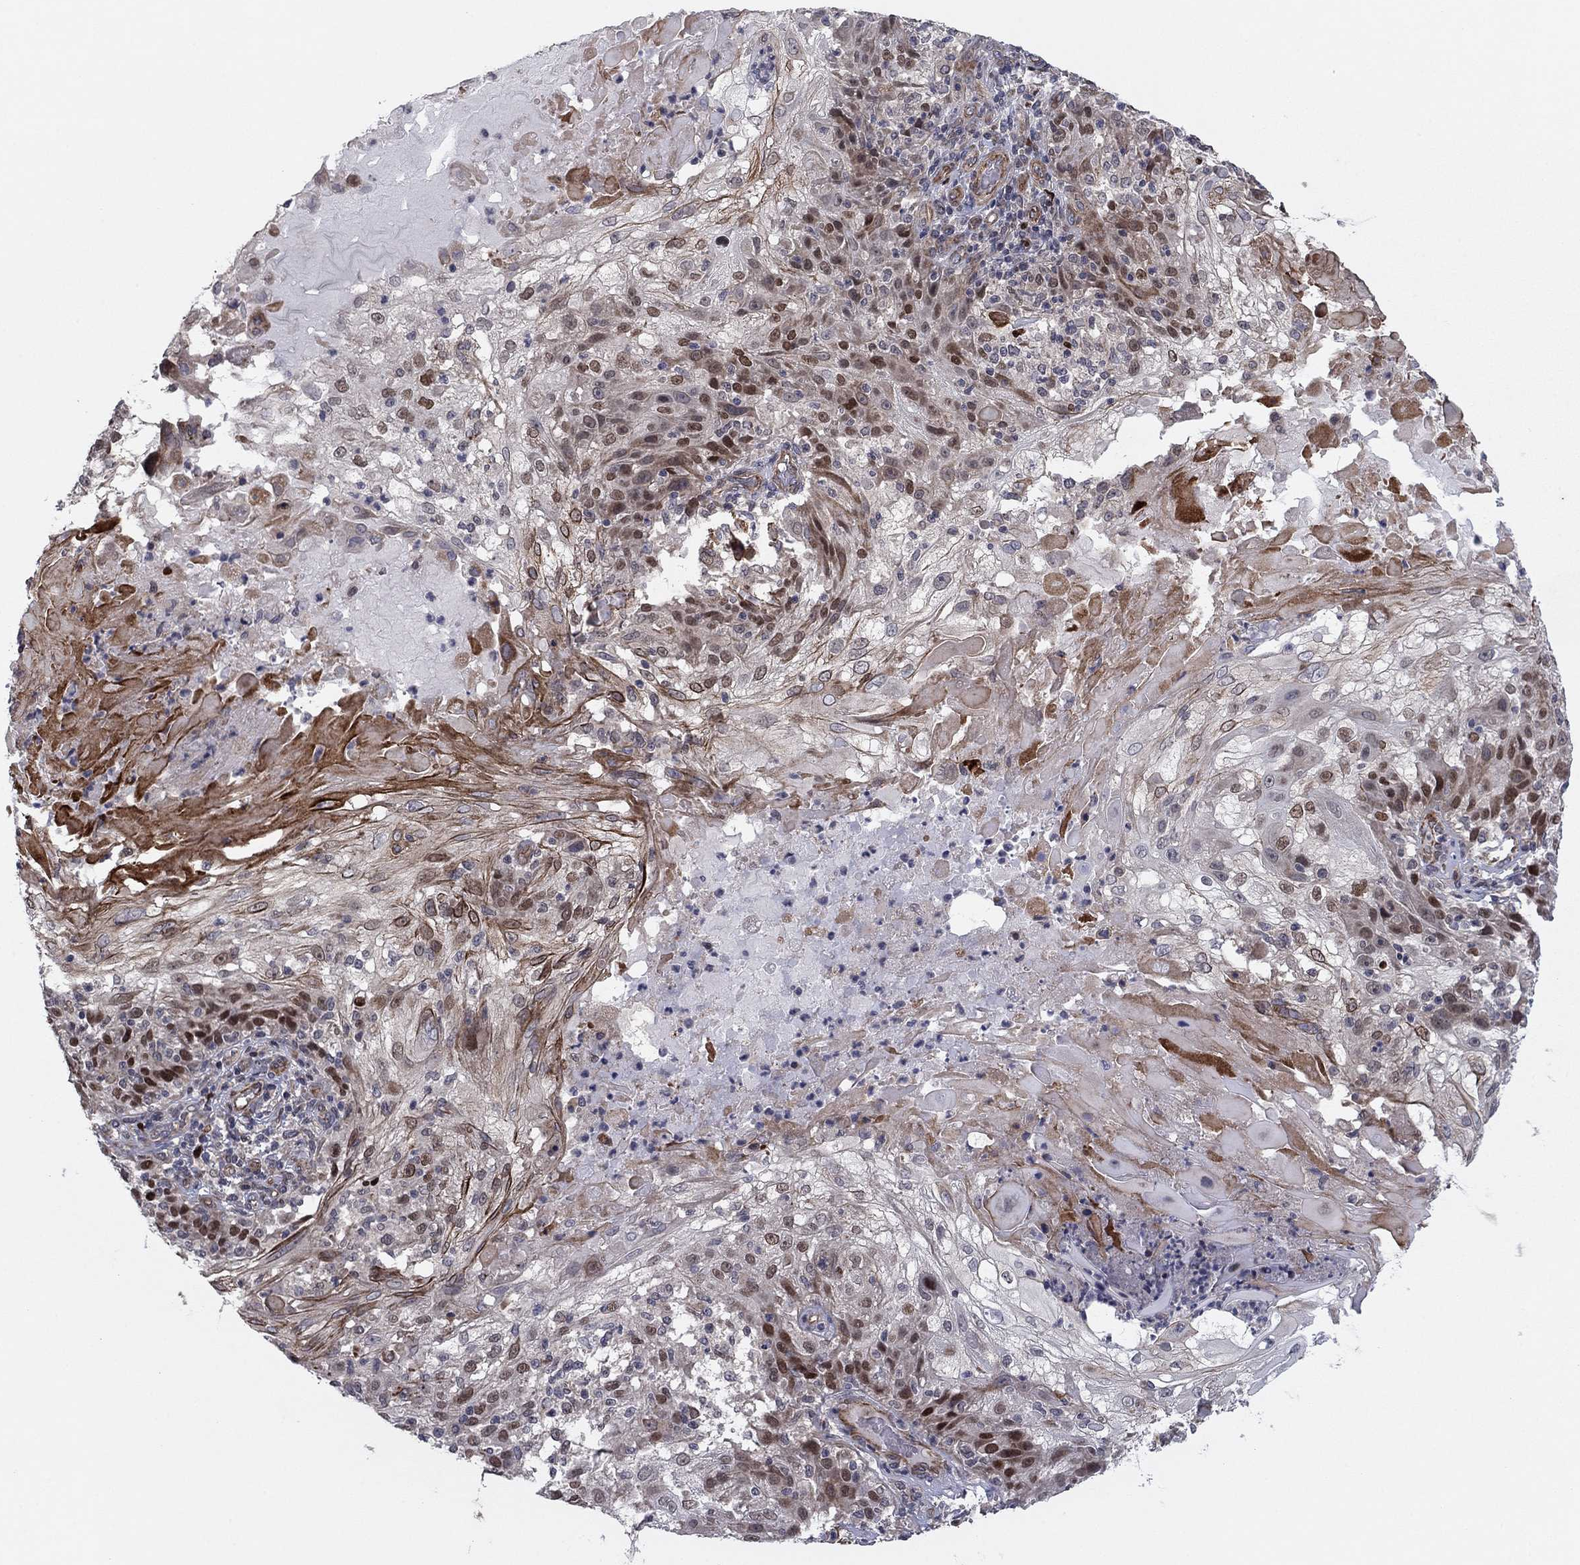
{"staining": {"intensity": "strong", "quantity": "<25%", "location": "nuclear"}, "tissue": "skin cancer", "cell_type": "Tumor cells", "image_type": "cancer", "snomed": [{"axis": "morphology", "description": "Normal tissue, NOS"}, {"axis": "morphology", "description": "Squamous cell carcinoma, NOS"}, {"axis": "topography", "description": "Skin"}], "caption": "Skin cancer (squamous cell carcinoma) stained with a brown dye reveals strong nuclear positive positivity in about <25% of tumor cells.", "gene": "BCL11A", "patient": {"sex": "female", "age": 83}}